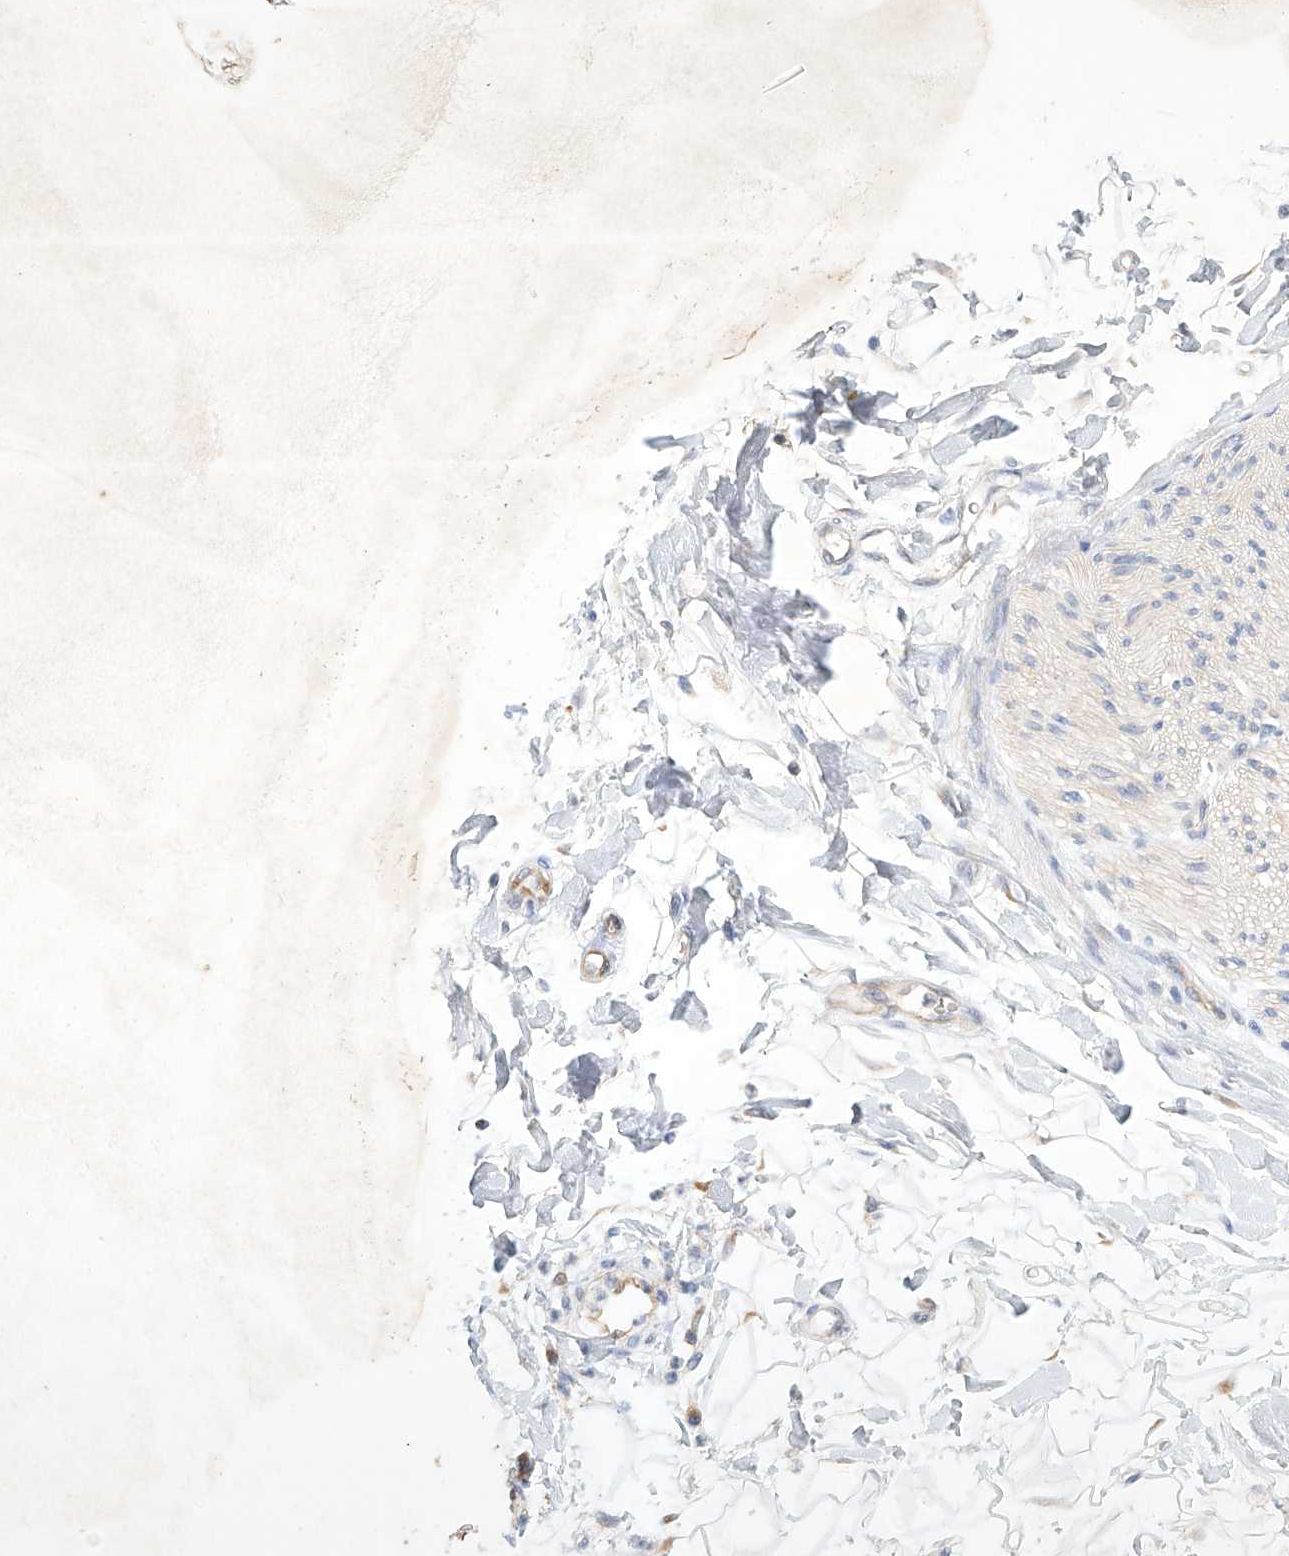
{"staining": {"intensity": "negative", "quantity": "none", "location": "none"}, "tissue": "adipose tissue", "cell_type": "Adipocytes", "image_type": "normal", "snomed": [{"axis": "morphology", "description": "Normal tissue, NOS"}, {"axis": "morphology", "description": "Adenocarcinoma, NOS"}, {"axis": "topography", "description": "Pancreas"}, {"axis": "topography", "description": "Peripheral nerve tissue"}], "caption": "The IHC image has no significant expression in adipocytes of adipose tissue. Nuclei are stained in blue.", "gene": "CARMIL1", "patient": {"sex": "male", "age": 59}}